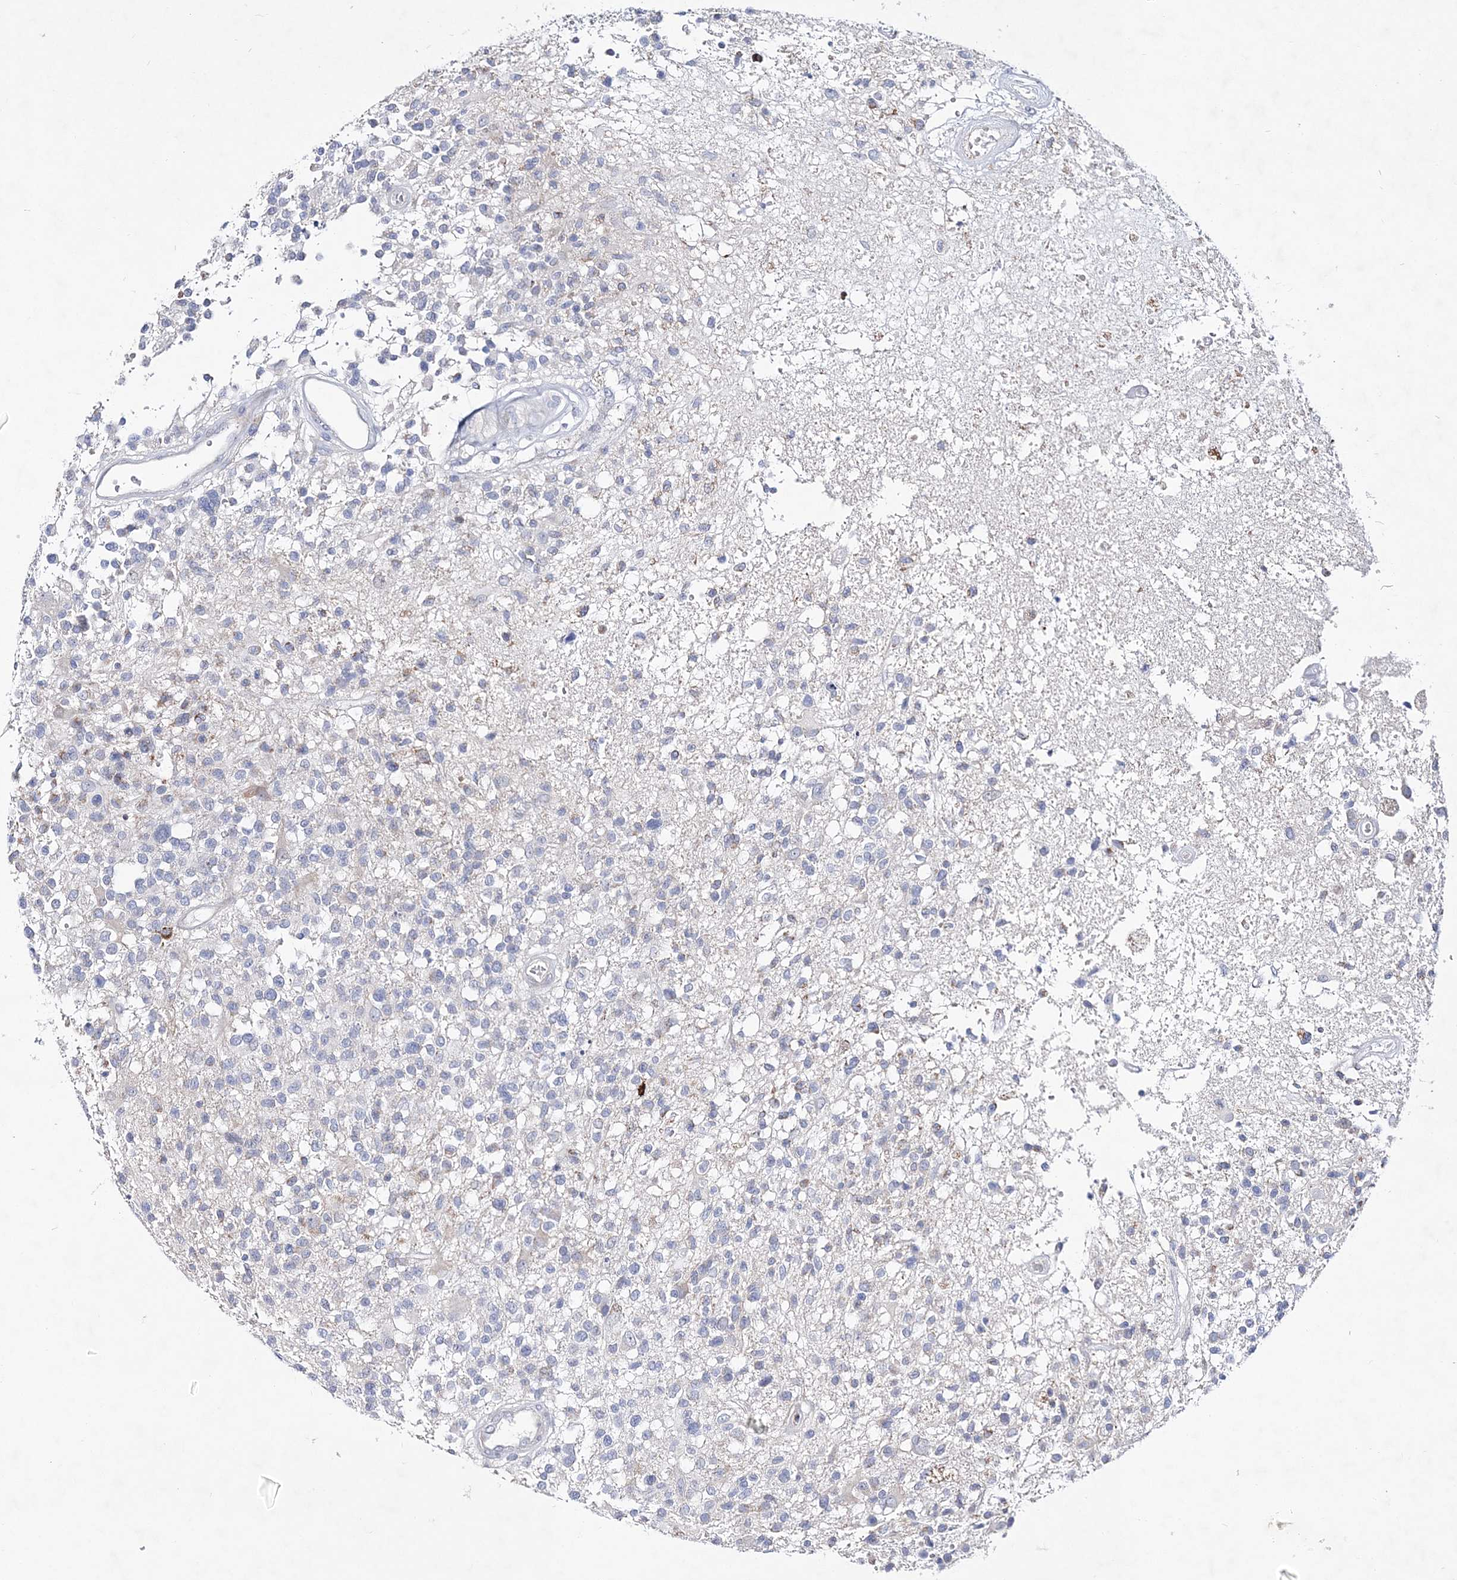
{"staining": {"intensity": "negative", "quantity": "none", "location": "none"}, "tissue": "glioma", "cell_type": "Tumor cells", "image_type": "cancer", "snomed": [{"axis": "morphology", "description": "Glioma, malignant, High grade"}, {"axis": "morphology", "description": "Glioblastoma, NOS"}, {"axis": "topography", "description": "Brain"}], "caption": "The micrograph shows no significant positivity in tumor cells of glioma.", "gene": "ANO1", "patient": {"sex": "male", "age": 60}}